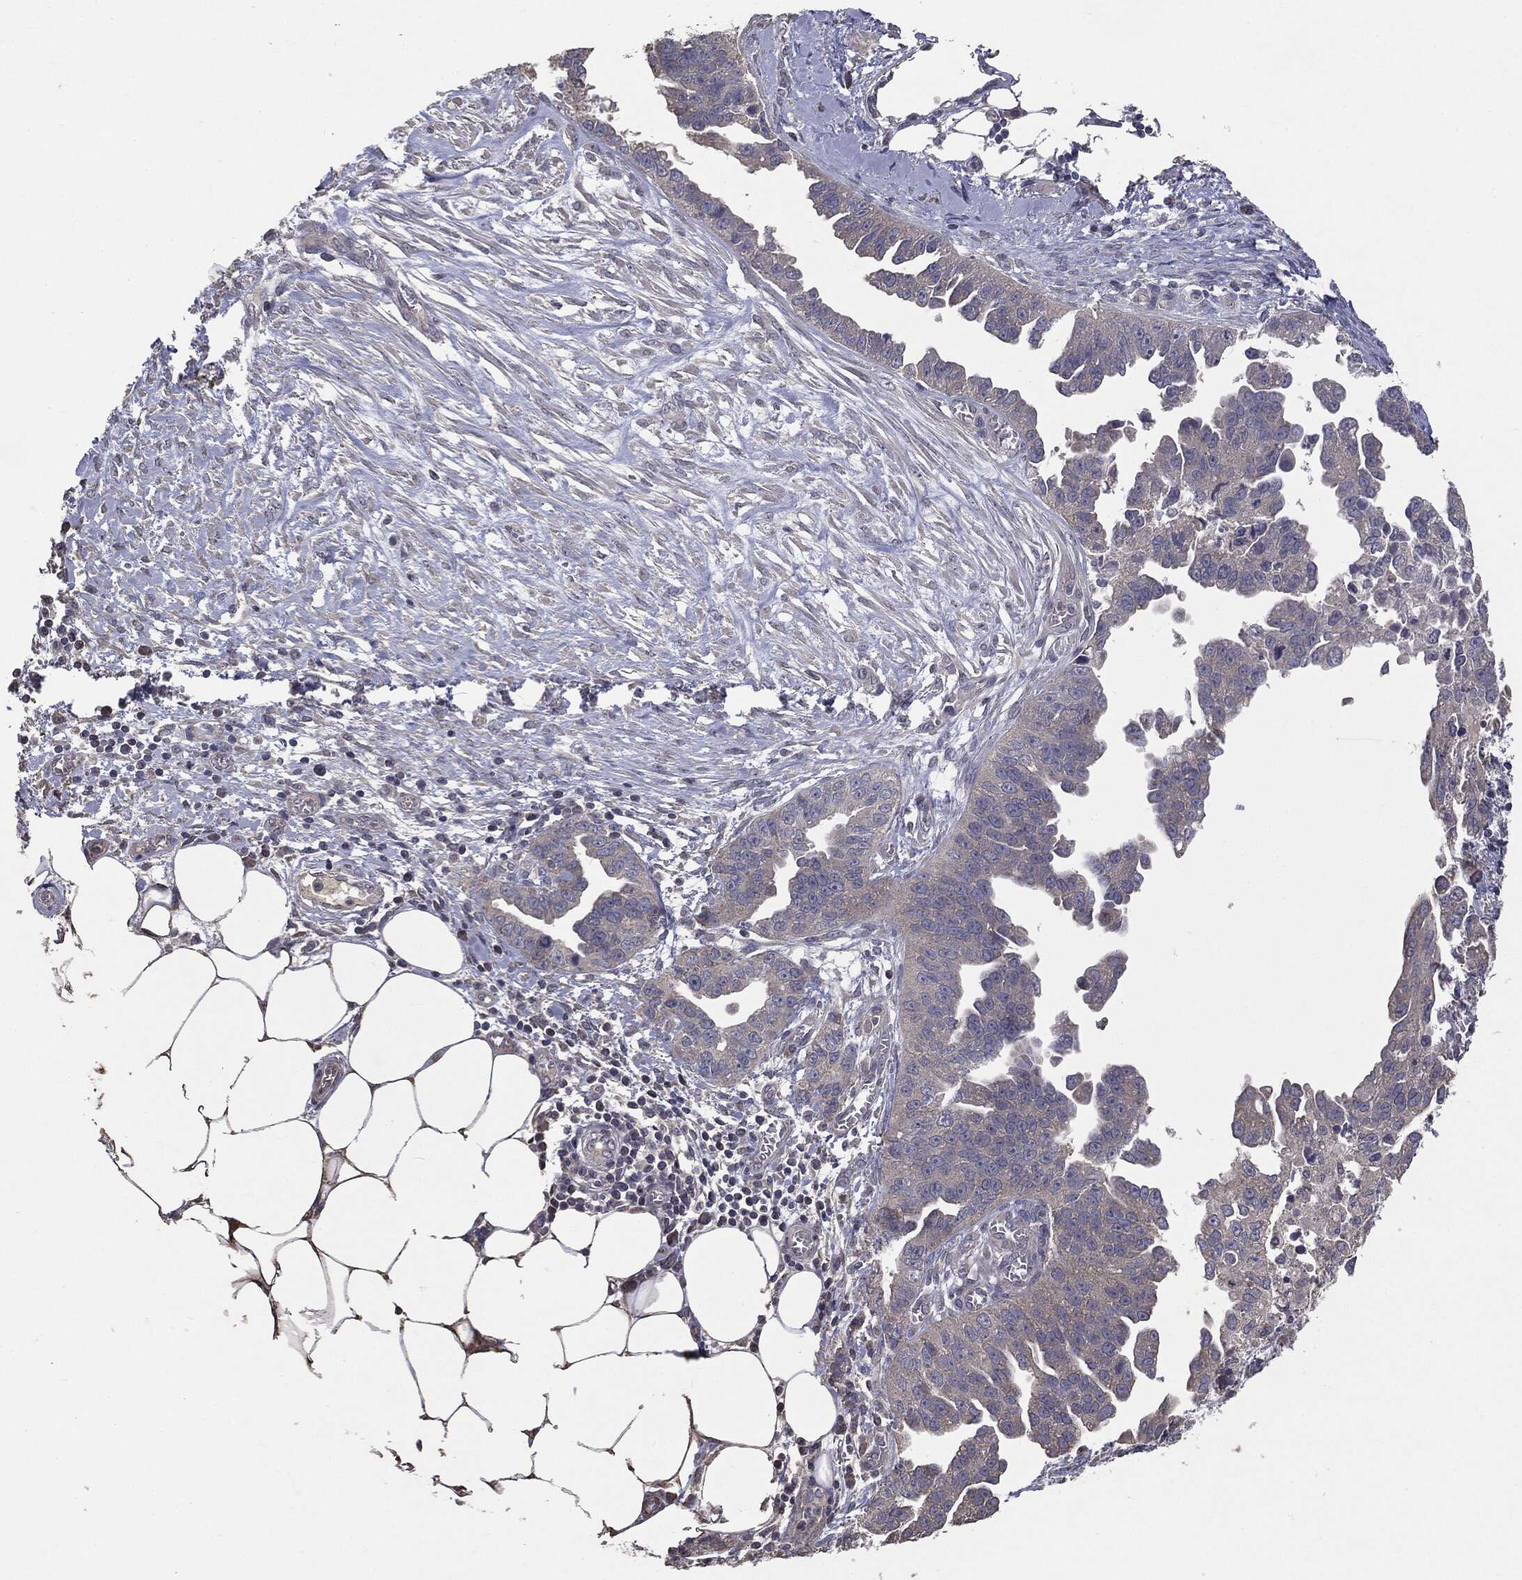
{"staining": {"intensity": "negative", "quantity": "none", "location": "none"}, "tissue": "ovarian cancer", "cell_type": "Tumor cells", "image_type": "cancer", "snomed": [{"axis": "morphology", "description": "Cystadenocarcinoma, serous, NOS"}, {"axis": "topography", "description": "Ovary"}], "caption": "Protein analysis of ovarian cancer displays no significant positivity in tumor cells.", "gene": "MTOR", "patient": {"sex": "female", "age": 75}}